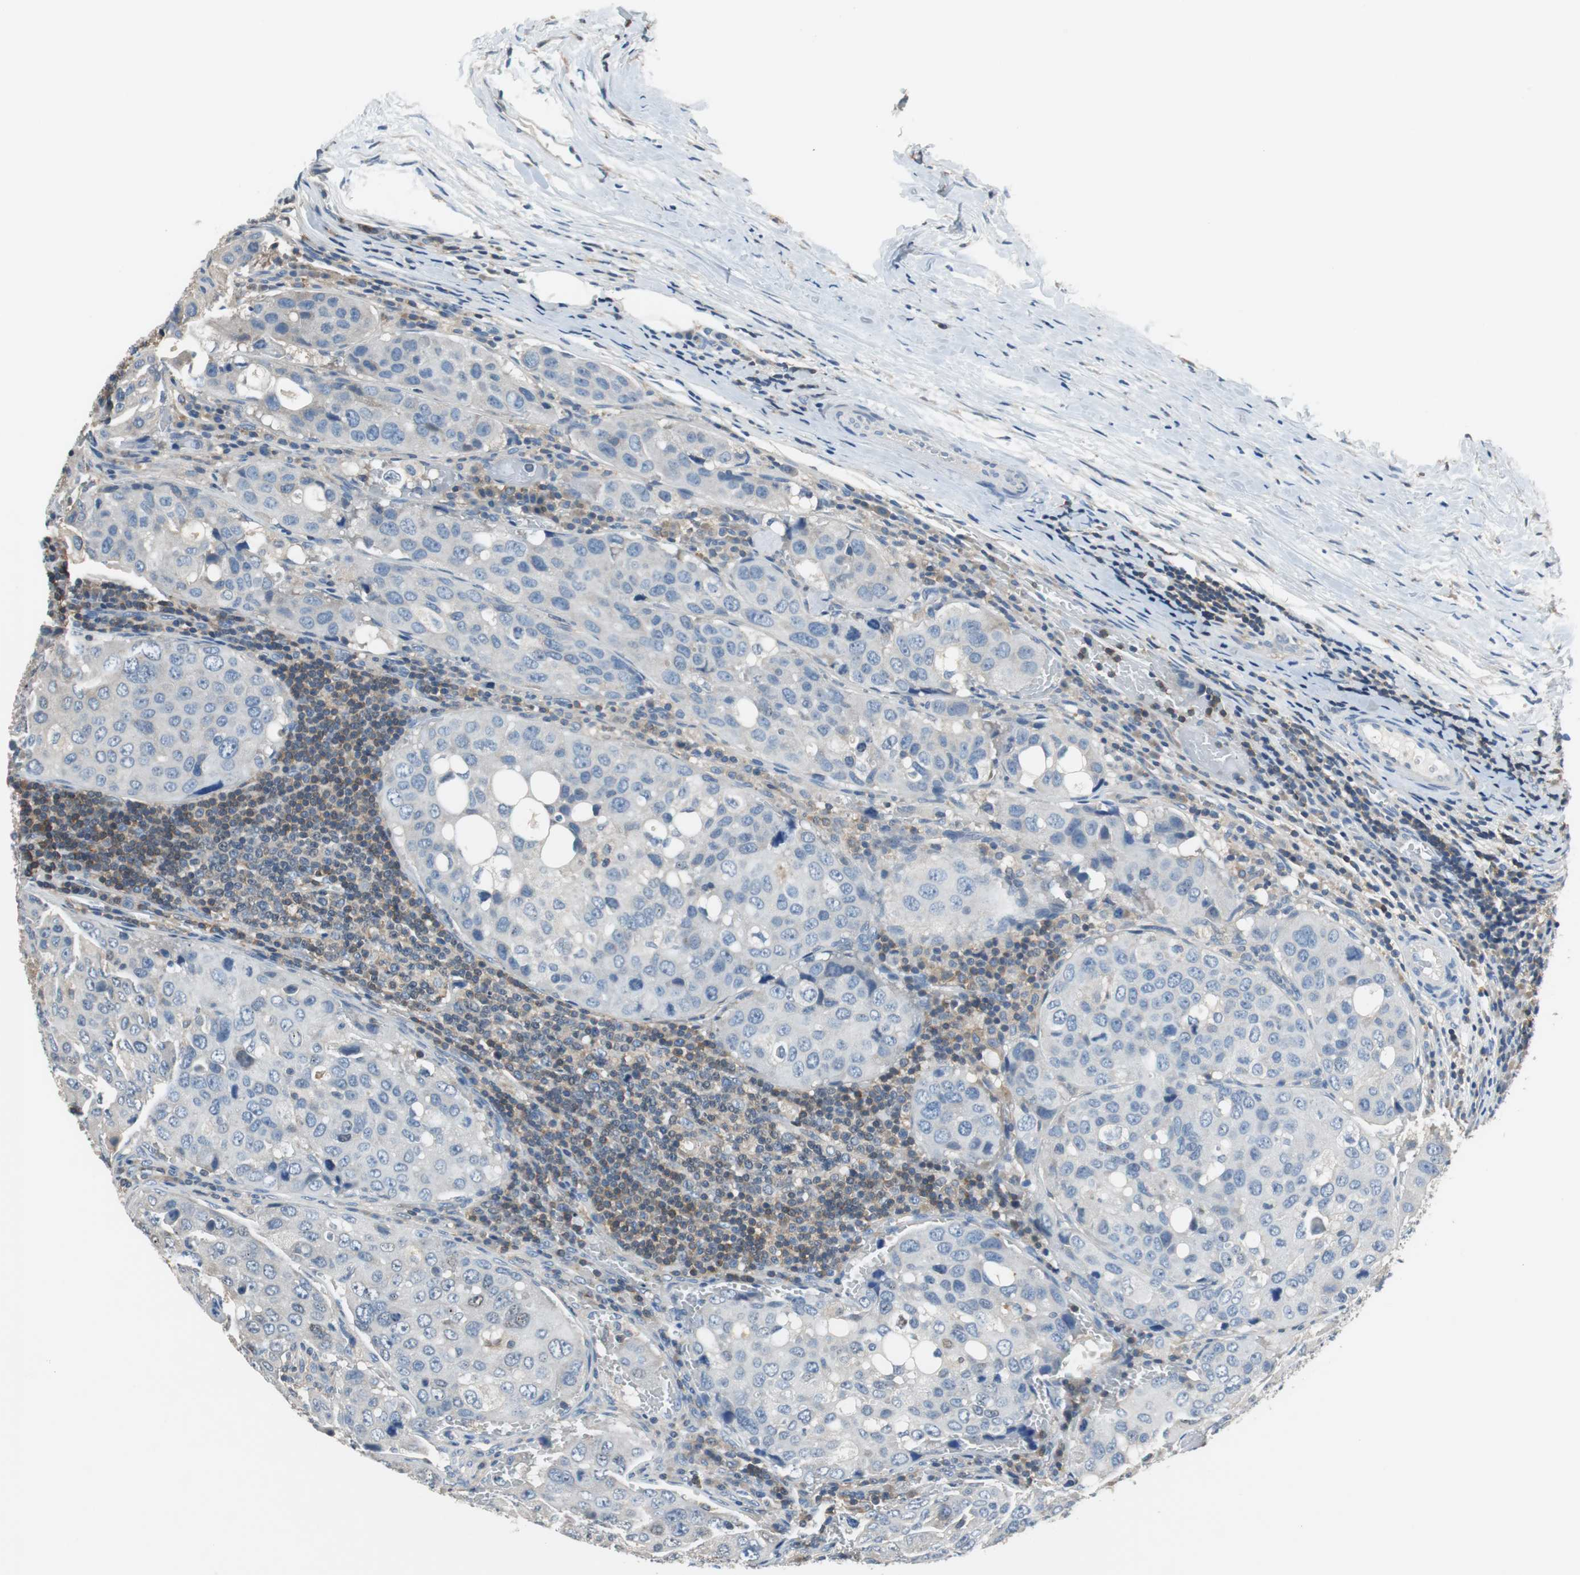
{"staining": {"intensity": "weak", "quantity": "<25%", "location": "cytoplasmic/membranous"}, "tissue": "urothelial cancer", "cell_type": "Tumor cells", "image_type": "cancer", "snomed": [{"axis": "morphology", "description": "Urothelial carcinoma, High grade"}, {"axis": "topography", "description": "Lymph node"}, {"axis": "topography", "description": "Urinary bladder"}], "caption": "Immunohistochemistry of urothelial cancer shows no expression in tumor cells.", "gene": "PRKCA", "patient": {"sex": "male", "age": 51}}